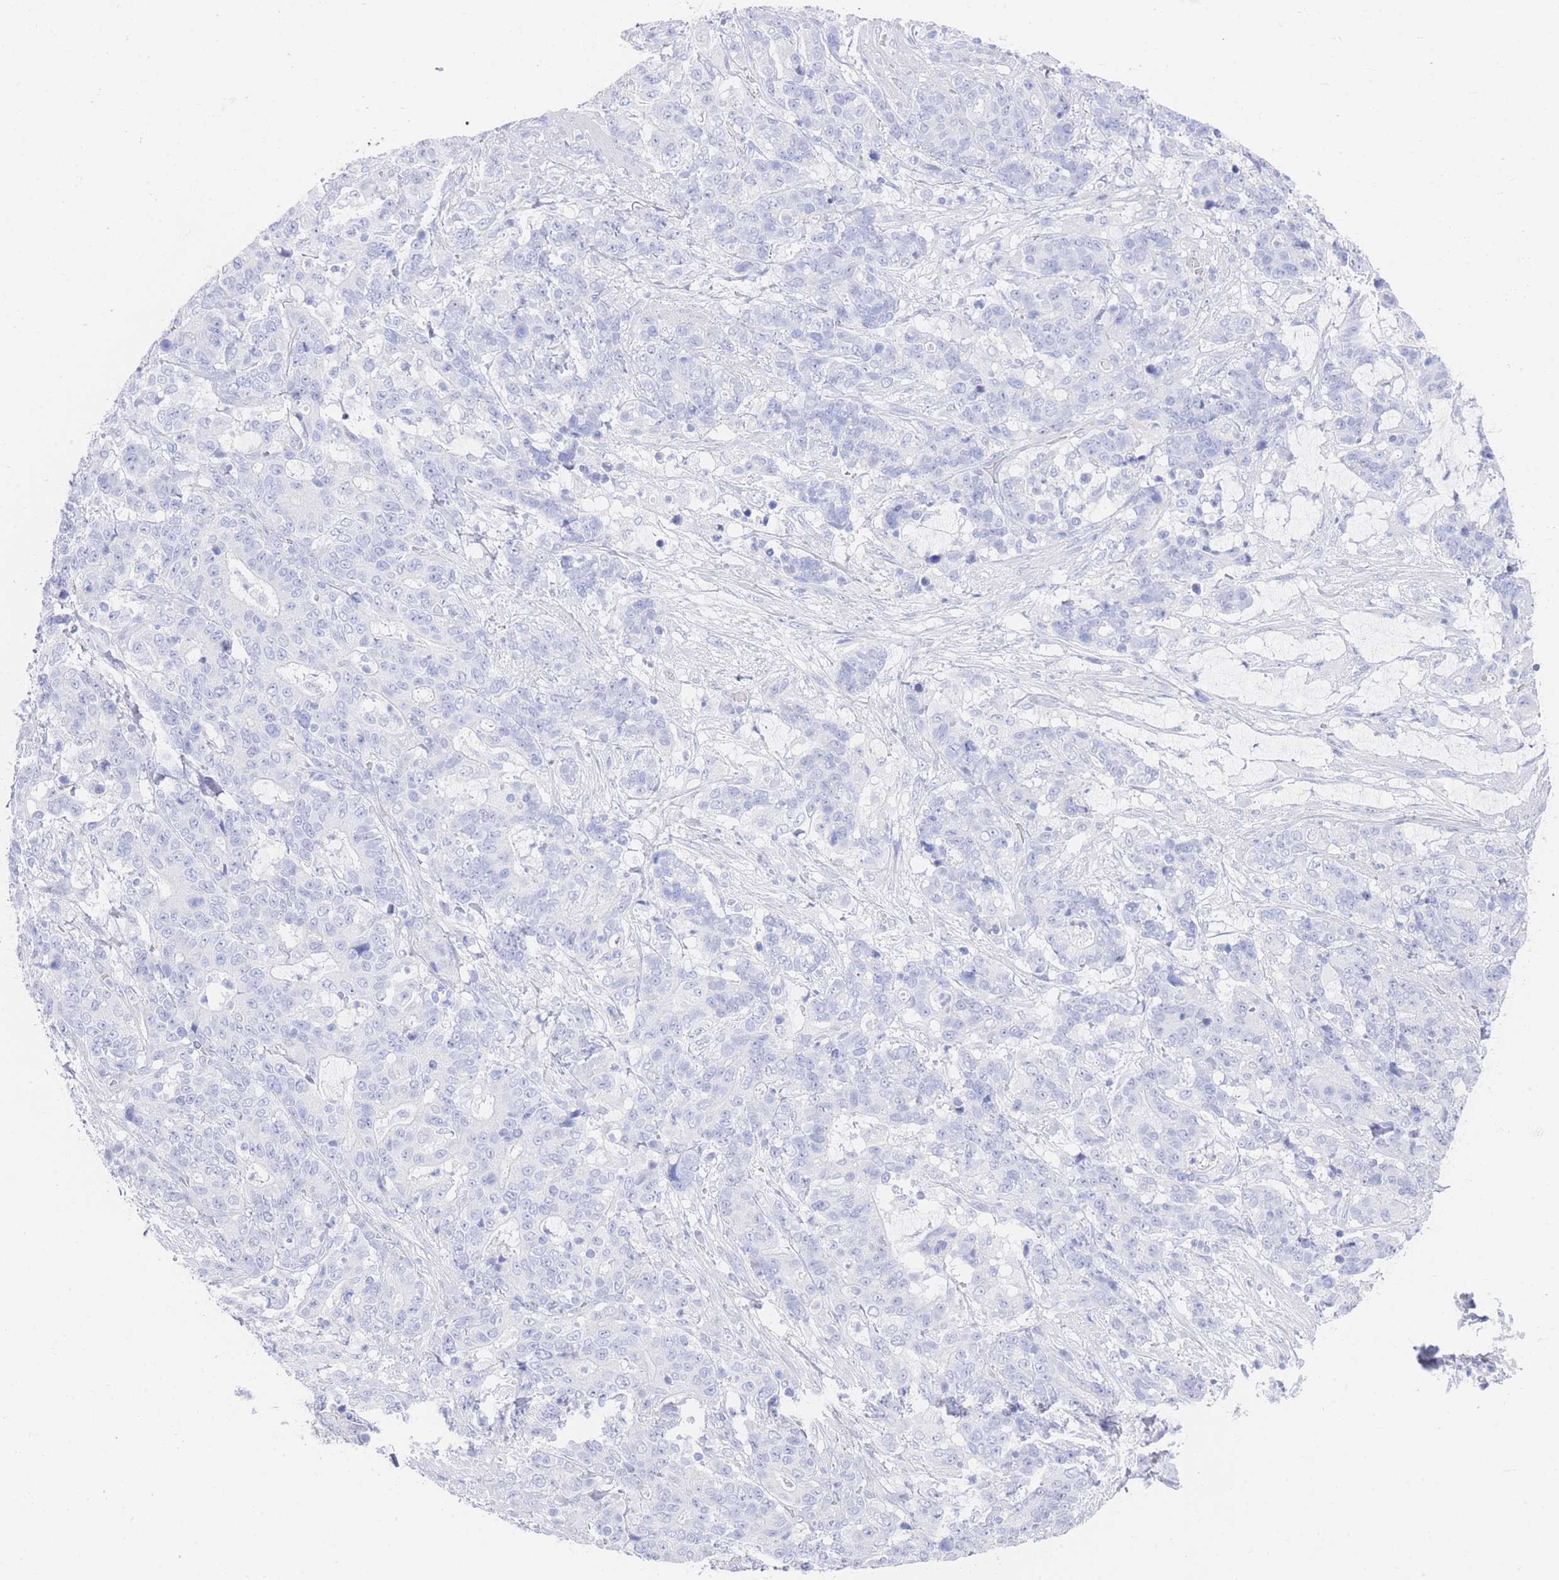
{"staining": {"intensity": "negative", "quantity": "none", "location": "none"}, "tissue": "stomach cancer", "cell_type": "Tumor cells", "image_type": "cancer", "snomed": [{"axis": "morphology", "description": "Normal tissue, NOS"}, {"axis": "morphology", "description": "Adenocarcinoma, NOS"}, {"axis": "topography", "description": "Stomach"}], "caption": "The image displays no staining of tumor cells in stomach adenocarcinoma.", "gene": "LRRC37A", "patient": {"sex": "female", "age": 64}}